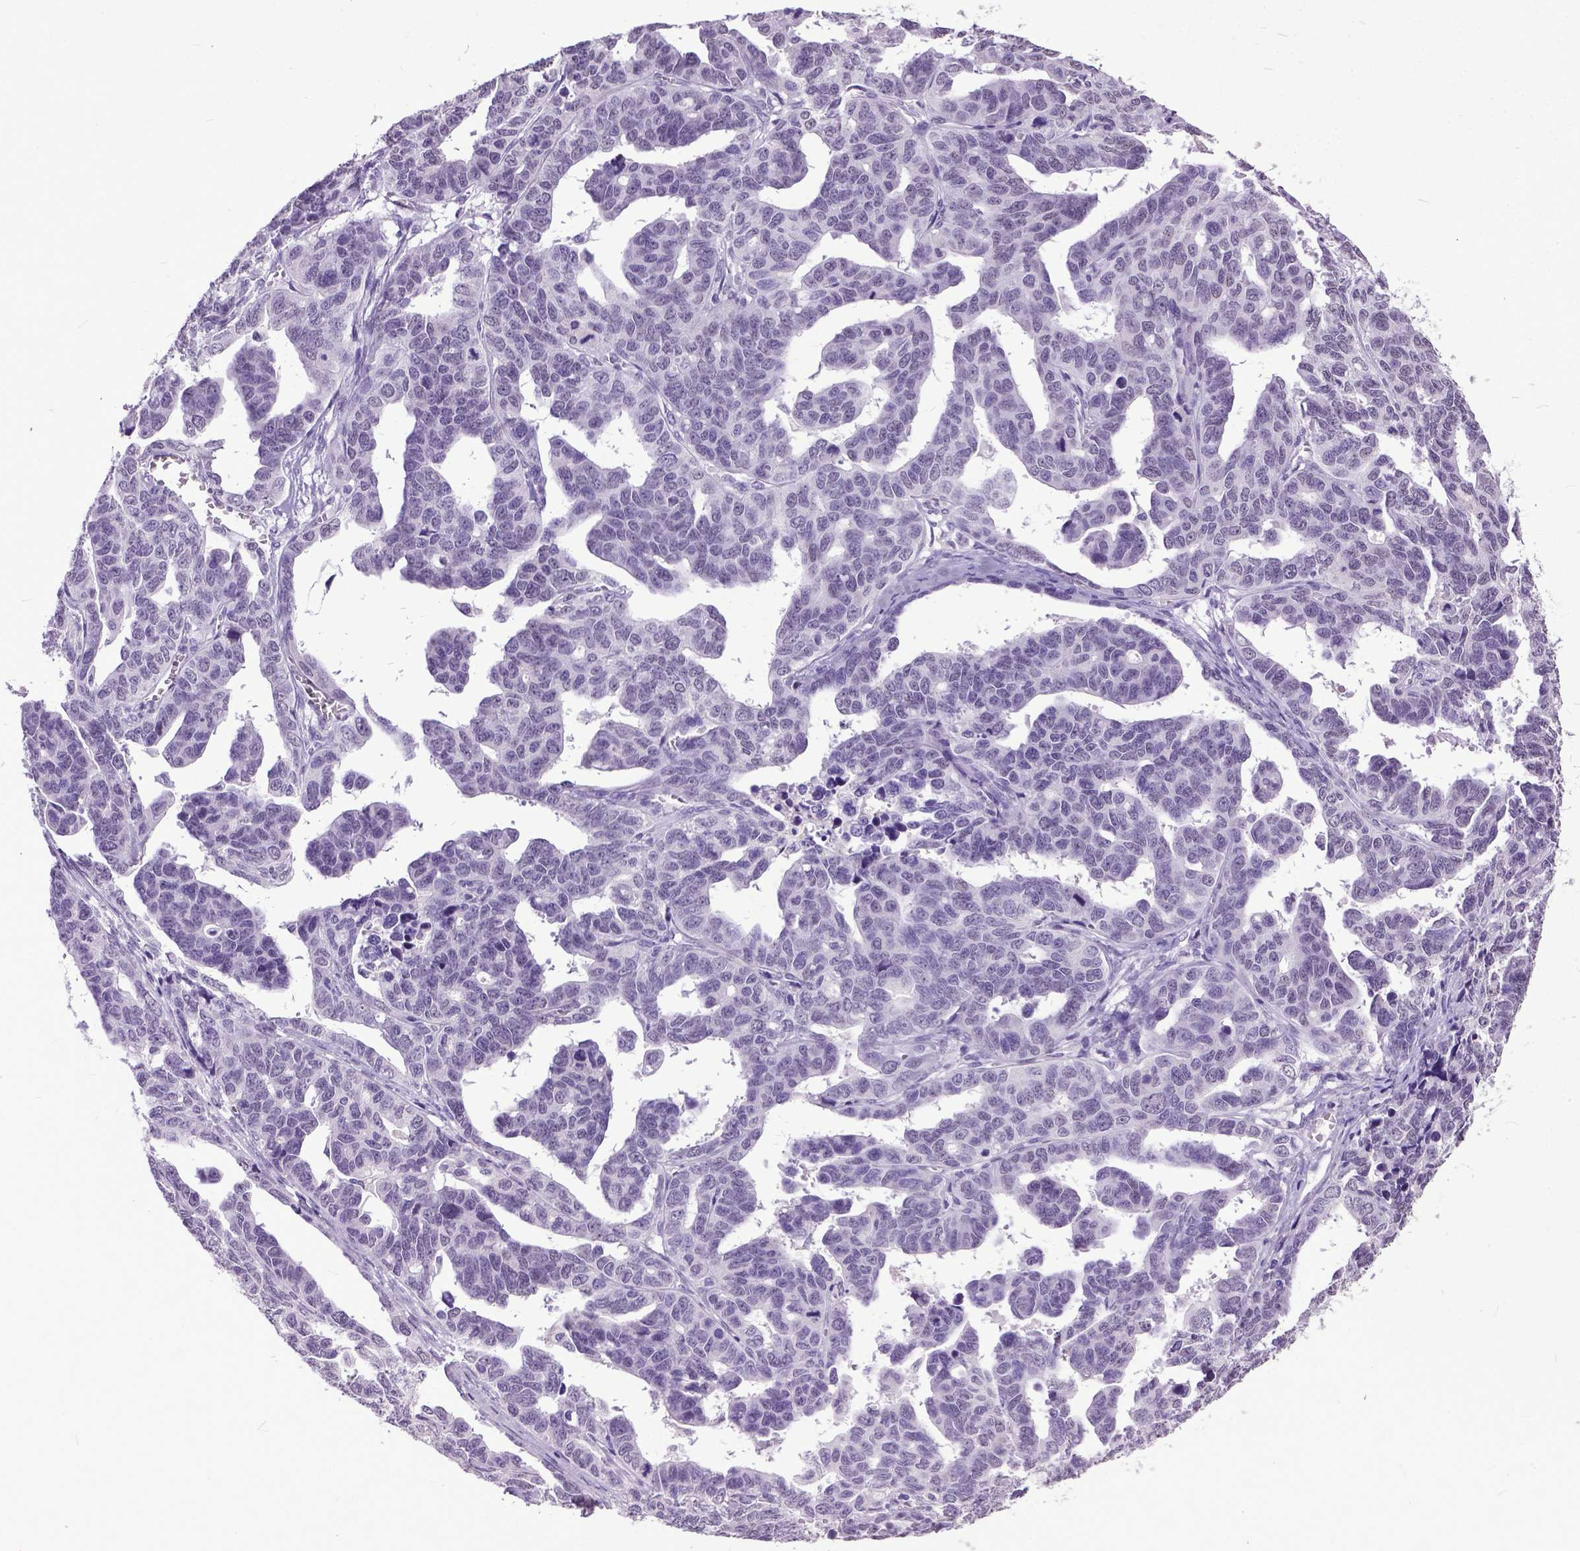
{"staining": {"intensity": "negative", "quantity": "none", "location": "none"}, "tissue": "ovarian cancer", "cell_type": "Tumor cells", "image_type": "cancer", "snomed": [{"axis": "morphology", "description": "Cystadenocarcinoma, serous, NOS"}, {"axis": "topography", "description": "Ovary"}], "caption": "IHC image of neoplastic tissue: ovarian cancer (serous cystadenocarcinoma) stained with DAB displays no significant protein staining in tumor cells. Nuclei are stained in blue.", "gene": "MARCHF10", "patient": {"sex": "female", "age": 69}}